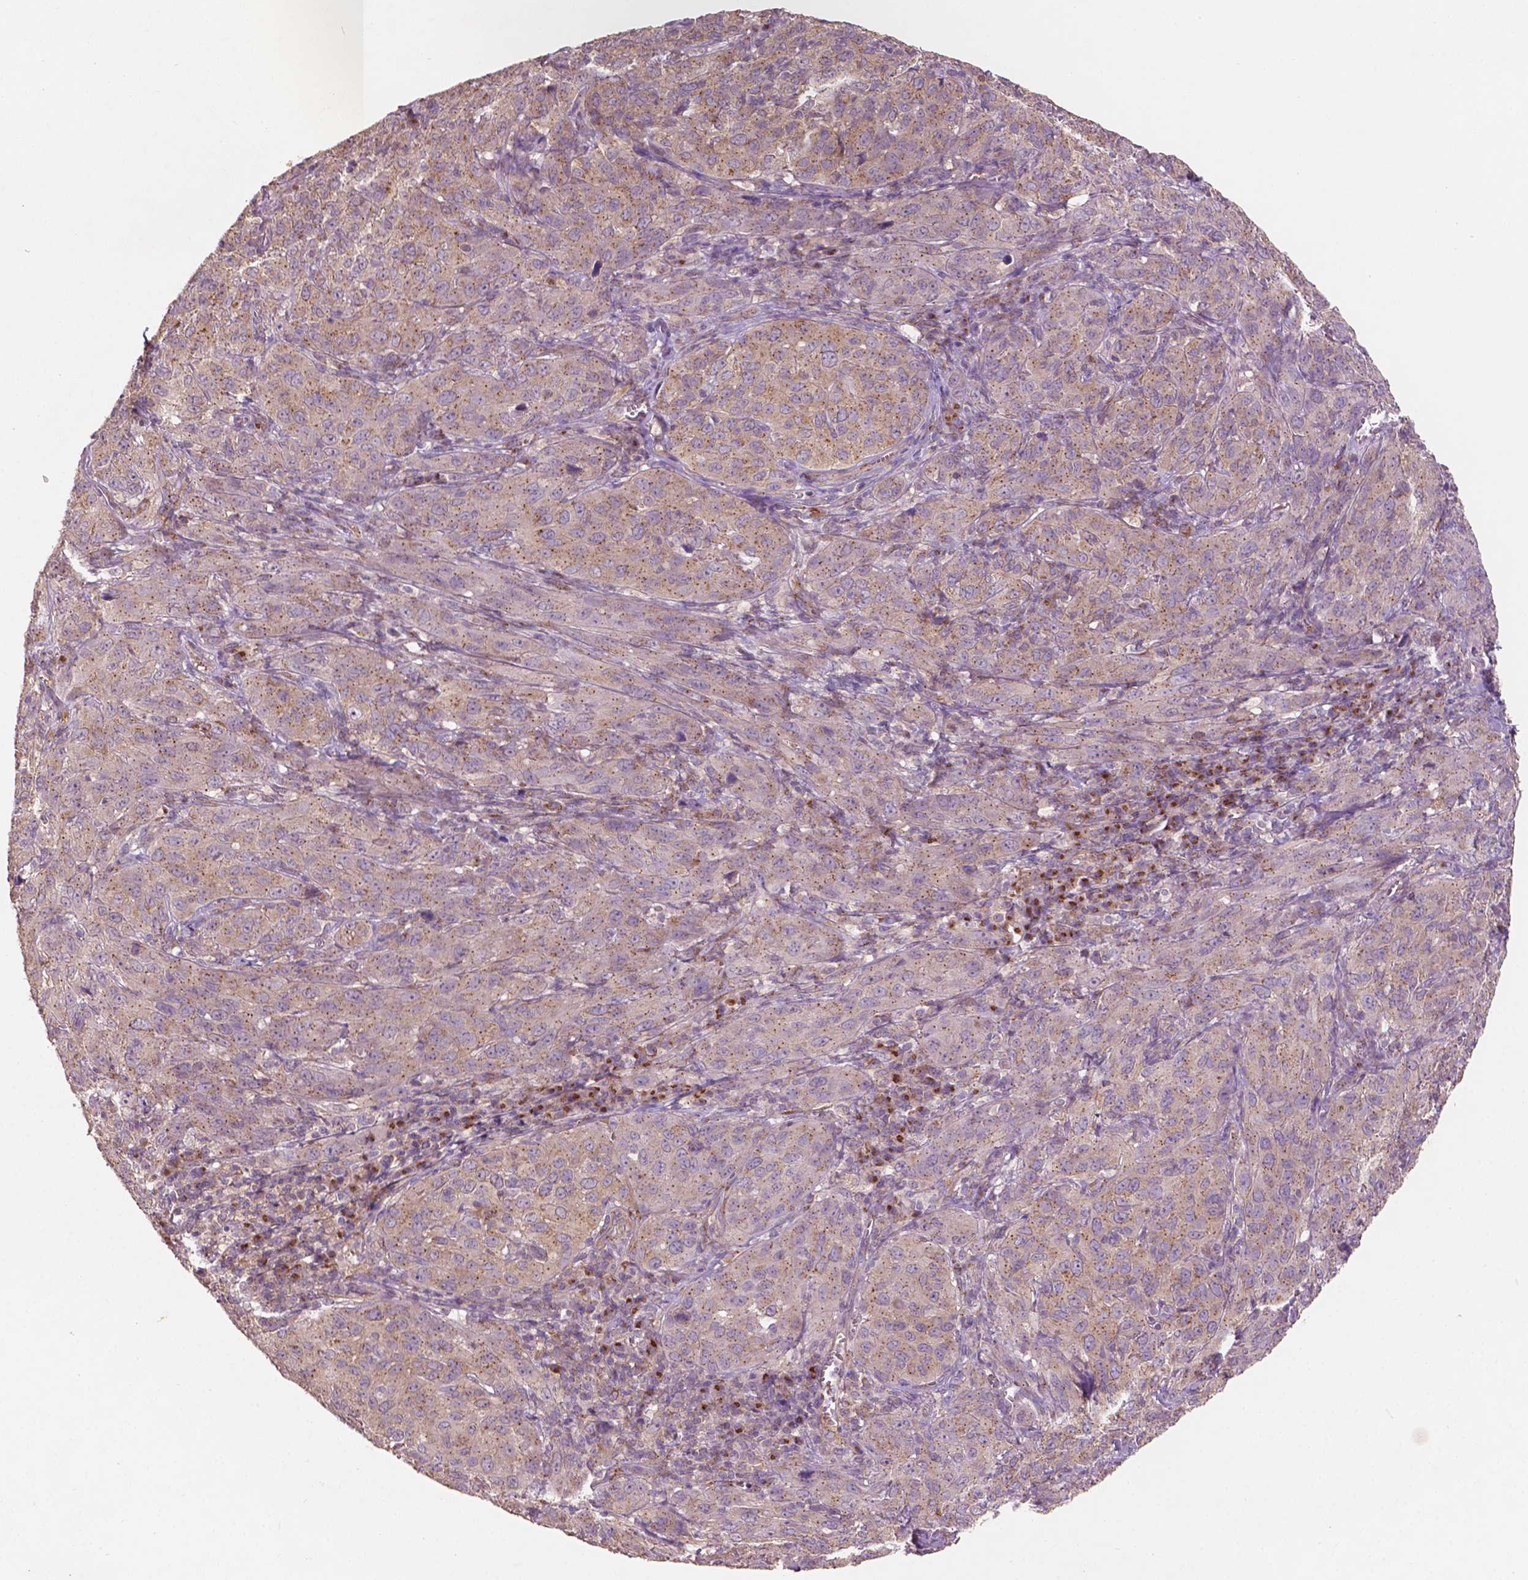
{"staining": {"intensity": "moderate", "quantity": "25%-75%", "location": "cytoplasmic/membranous"}, "tissue": "cervical cancer", "cell_type": "Tumor cells", "image_type": "cancer", "snomed": [{"axis": "morphology", "description": "Normal tissue, NOS"}, {"axis": "morphology", "description": "Squamous cell carcinoma, NOS"}, {"axis": "topography", "description": "Cervix"}], "caption": "IHC histopathology image of neoplastic tissue: cervical squamous cell carcinoma stained using IHC displays medium levels of moderate protein expression localized specifically in the cytoplasmic/membranous of tumor cells, appearing as a cytoplasmic/membranous brown color.", "gene": "CHPT1", "patient": {"sex": "female", "age": 51}}